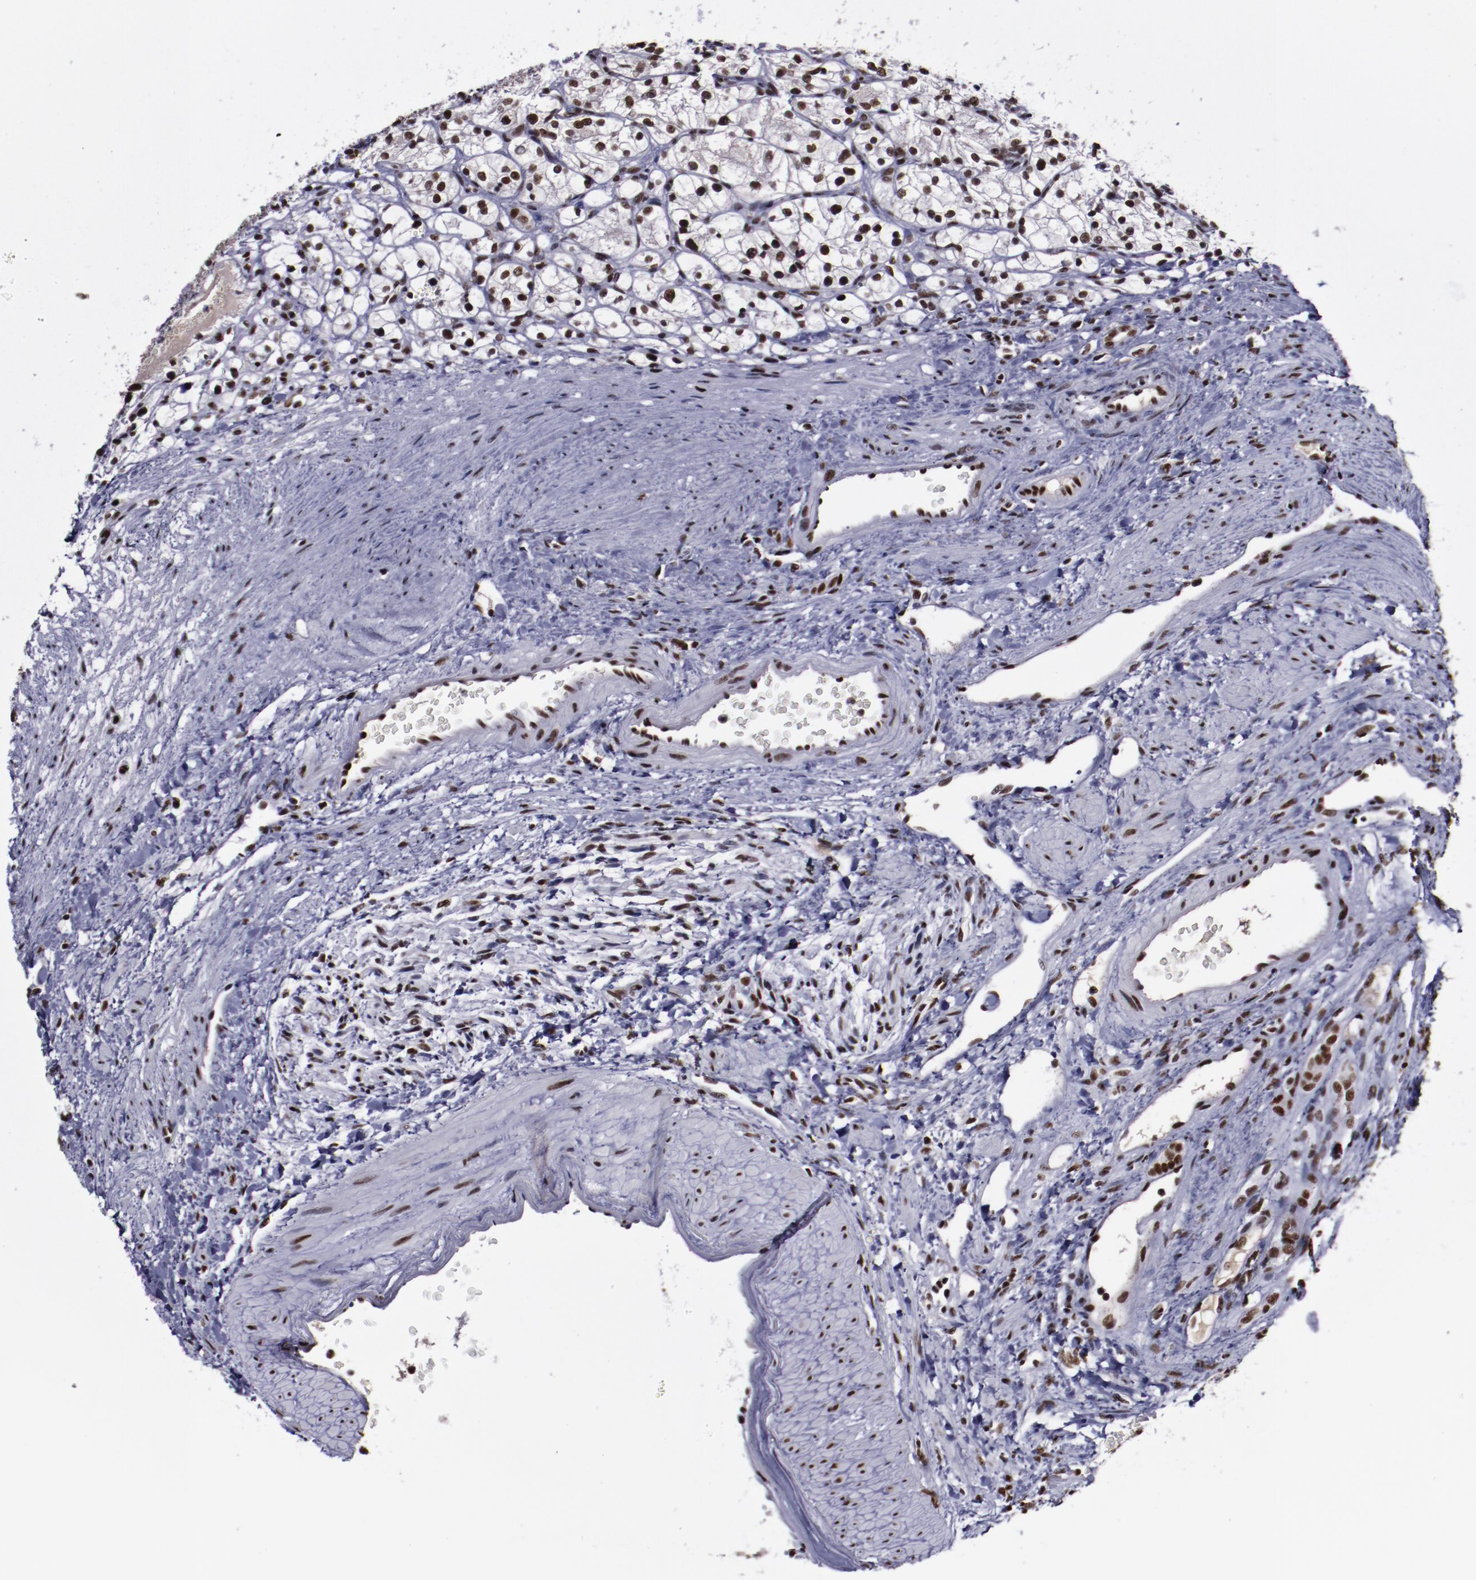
{"staining": {"intensity": "strong", "quantity": ">75%", "location": "nuclear"}, "tissue": "renal cancer", "cell_type": "Tumor cells", "image_type": "cancer", "snomed": [{"axis": "morphology", "description": "Adenocarcinoma, NOS"}, {"axis": "topography", "description": "Kidney"}], "caption": "Strong nuclear protein expression is identified in approximately >75% of tumor cells in renal adenocarcinoma.", "gene": "ERH", "patient": {"sex": "female", "age": 60}}